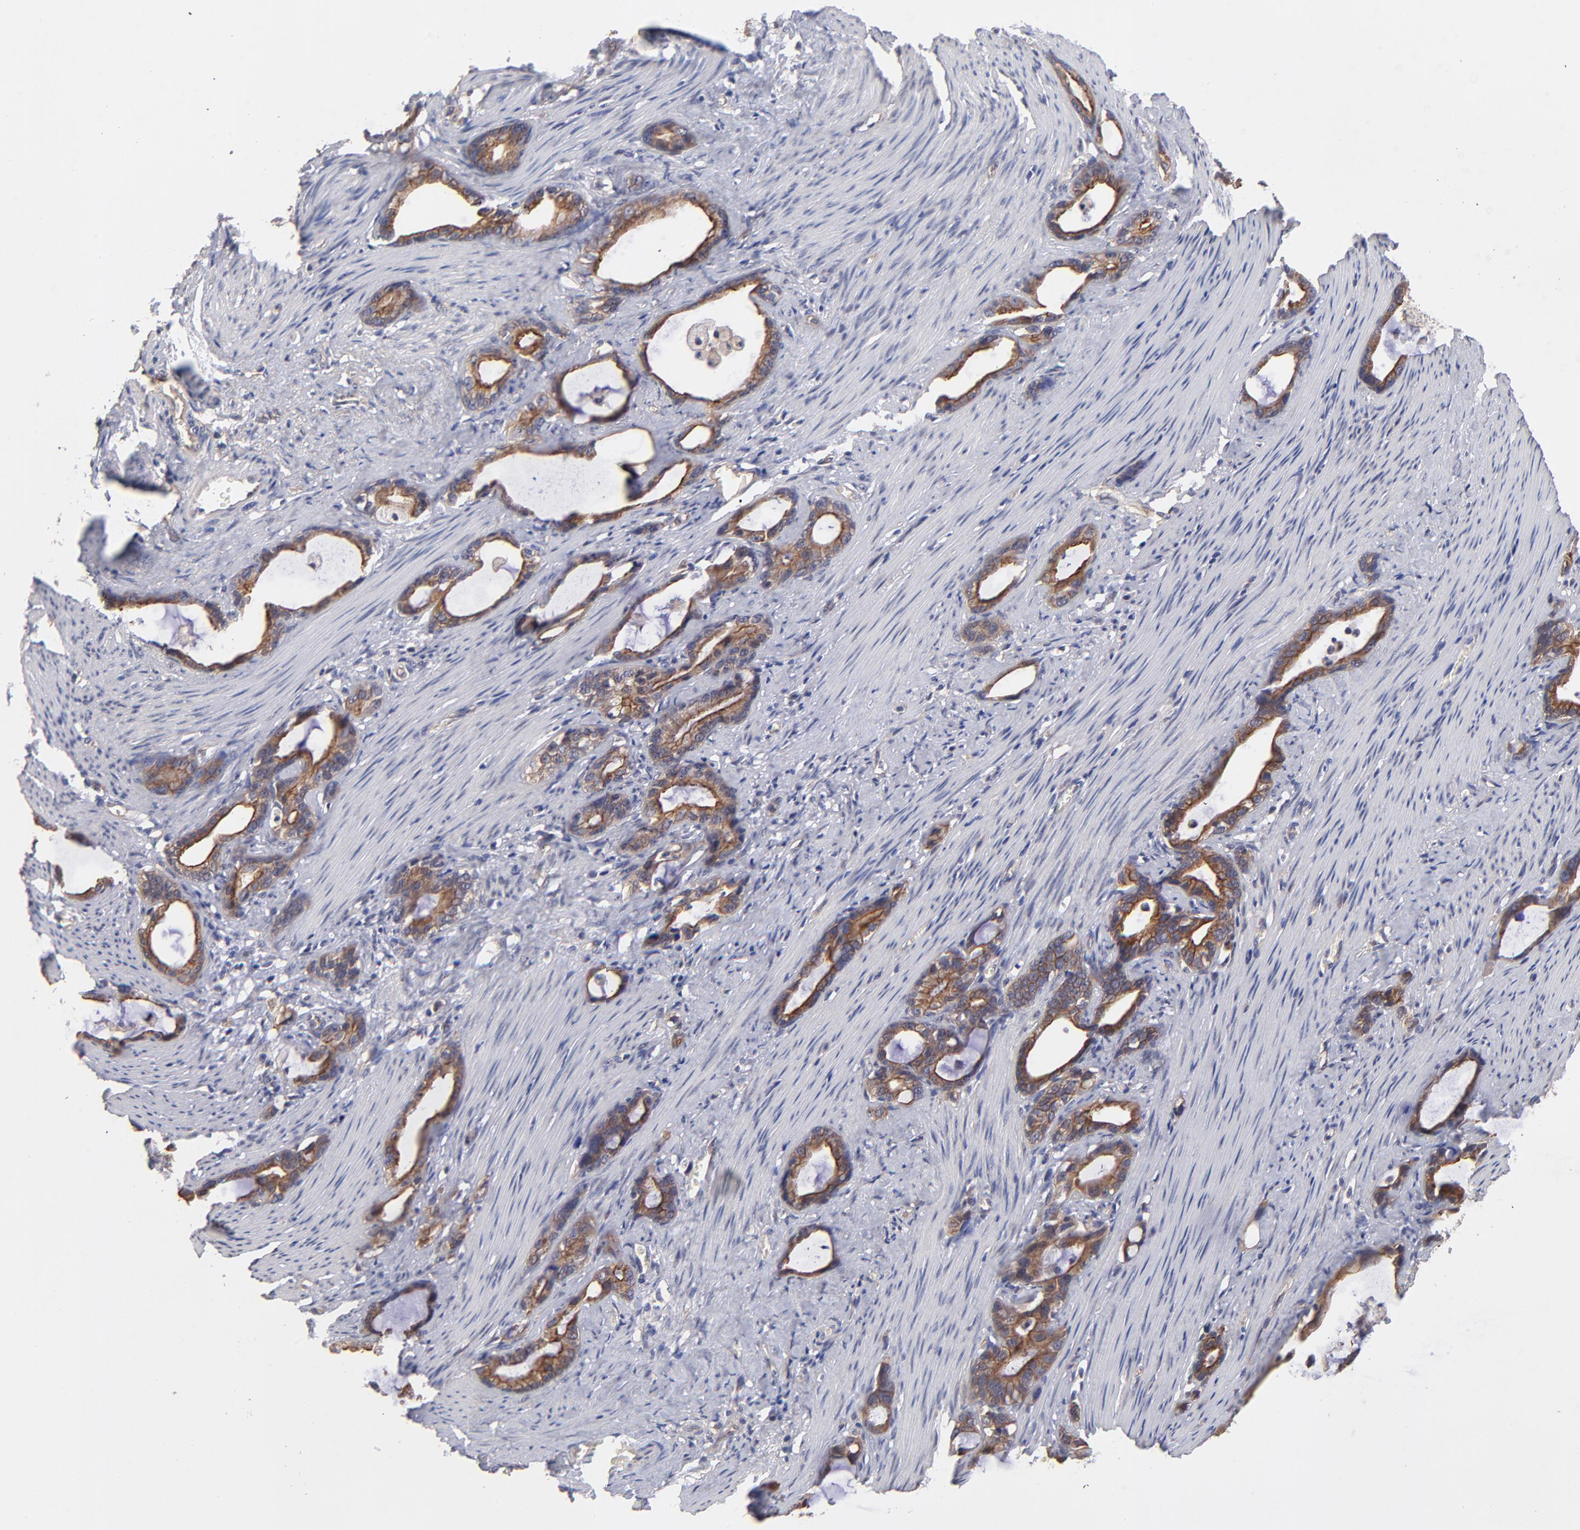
{"staining": {"intensity": "strong", "quantity": ">75%", "location": "cytoplasmic/membranous"}, "tissue": "stomach cancer", "cell_type": "Tumor cells", "image_type": "cancer", "snomed": [{"axis": "morphology", "description": "Adenocarcinoma, NOS"}, {"axis": "topography", "description": "Stomach"}], "caption": "Stomach cancer (adenocarcinoma) stained with IHC shows strong cytoplasmic/membranous staining in about >75% of tumor cells.", "gene": "STAP2", "patient": {"sex": "female", "age": 75}}